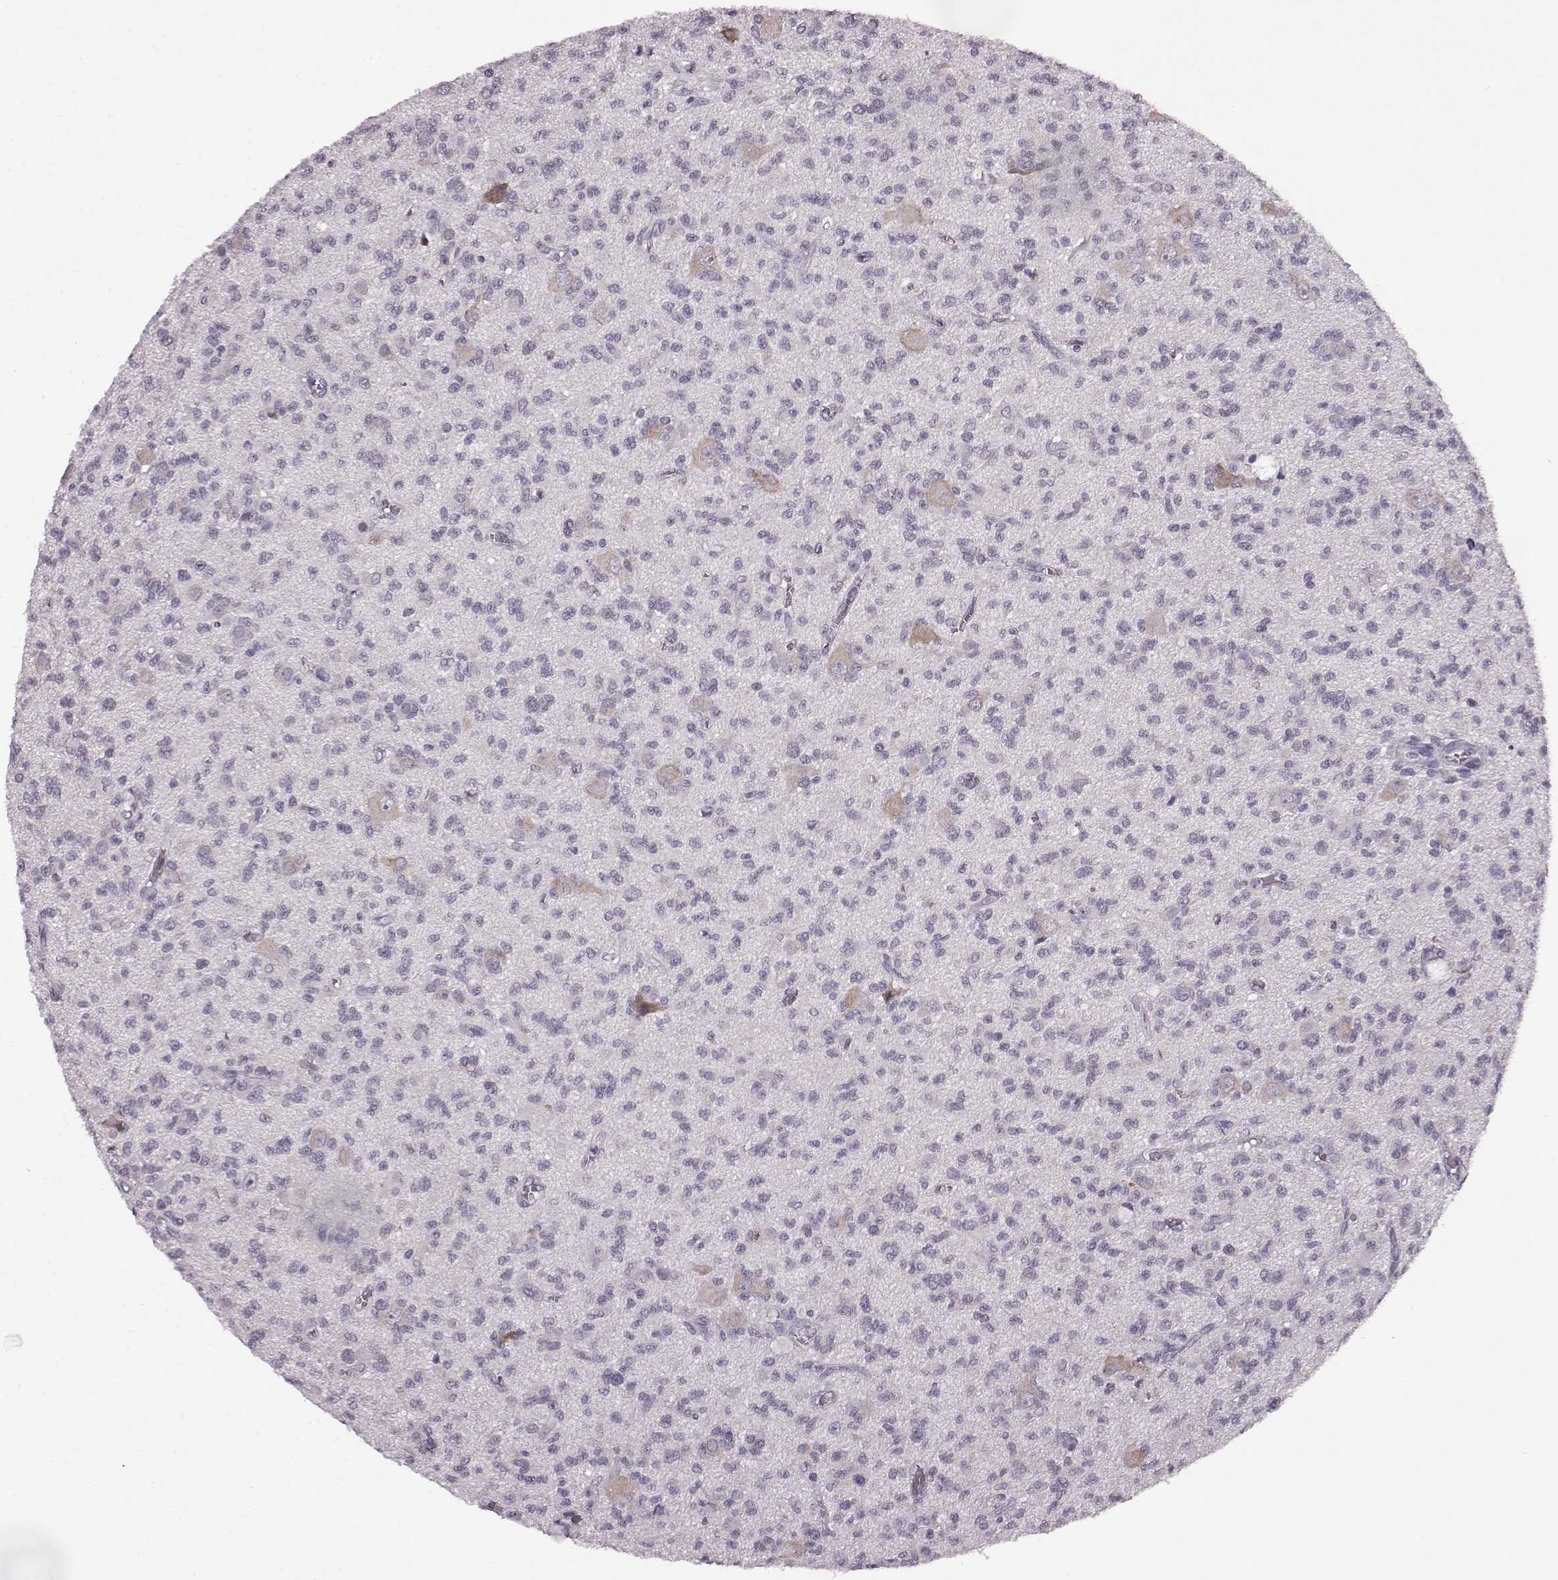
{"staining": {"intensity": "negative", "quantity": "none", "location": "none"}, "tissue": "glioma", "cell_type": "Tumor cells", "image_type": "cancer", "snomed": [{"axis": "morphology", "description": "Glioma, malignant, Low grade"}, {"axis": "topography", "description": "Brain"}], "caption": "DAB (3,3'-diaminobenzidine) immunohistochemical staining of human glioma demonstrates no significant positivity in tumor cells.", "gene": "SEMG2", "patient": {"sex": "male", "age": 64}}